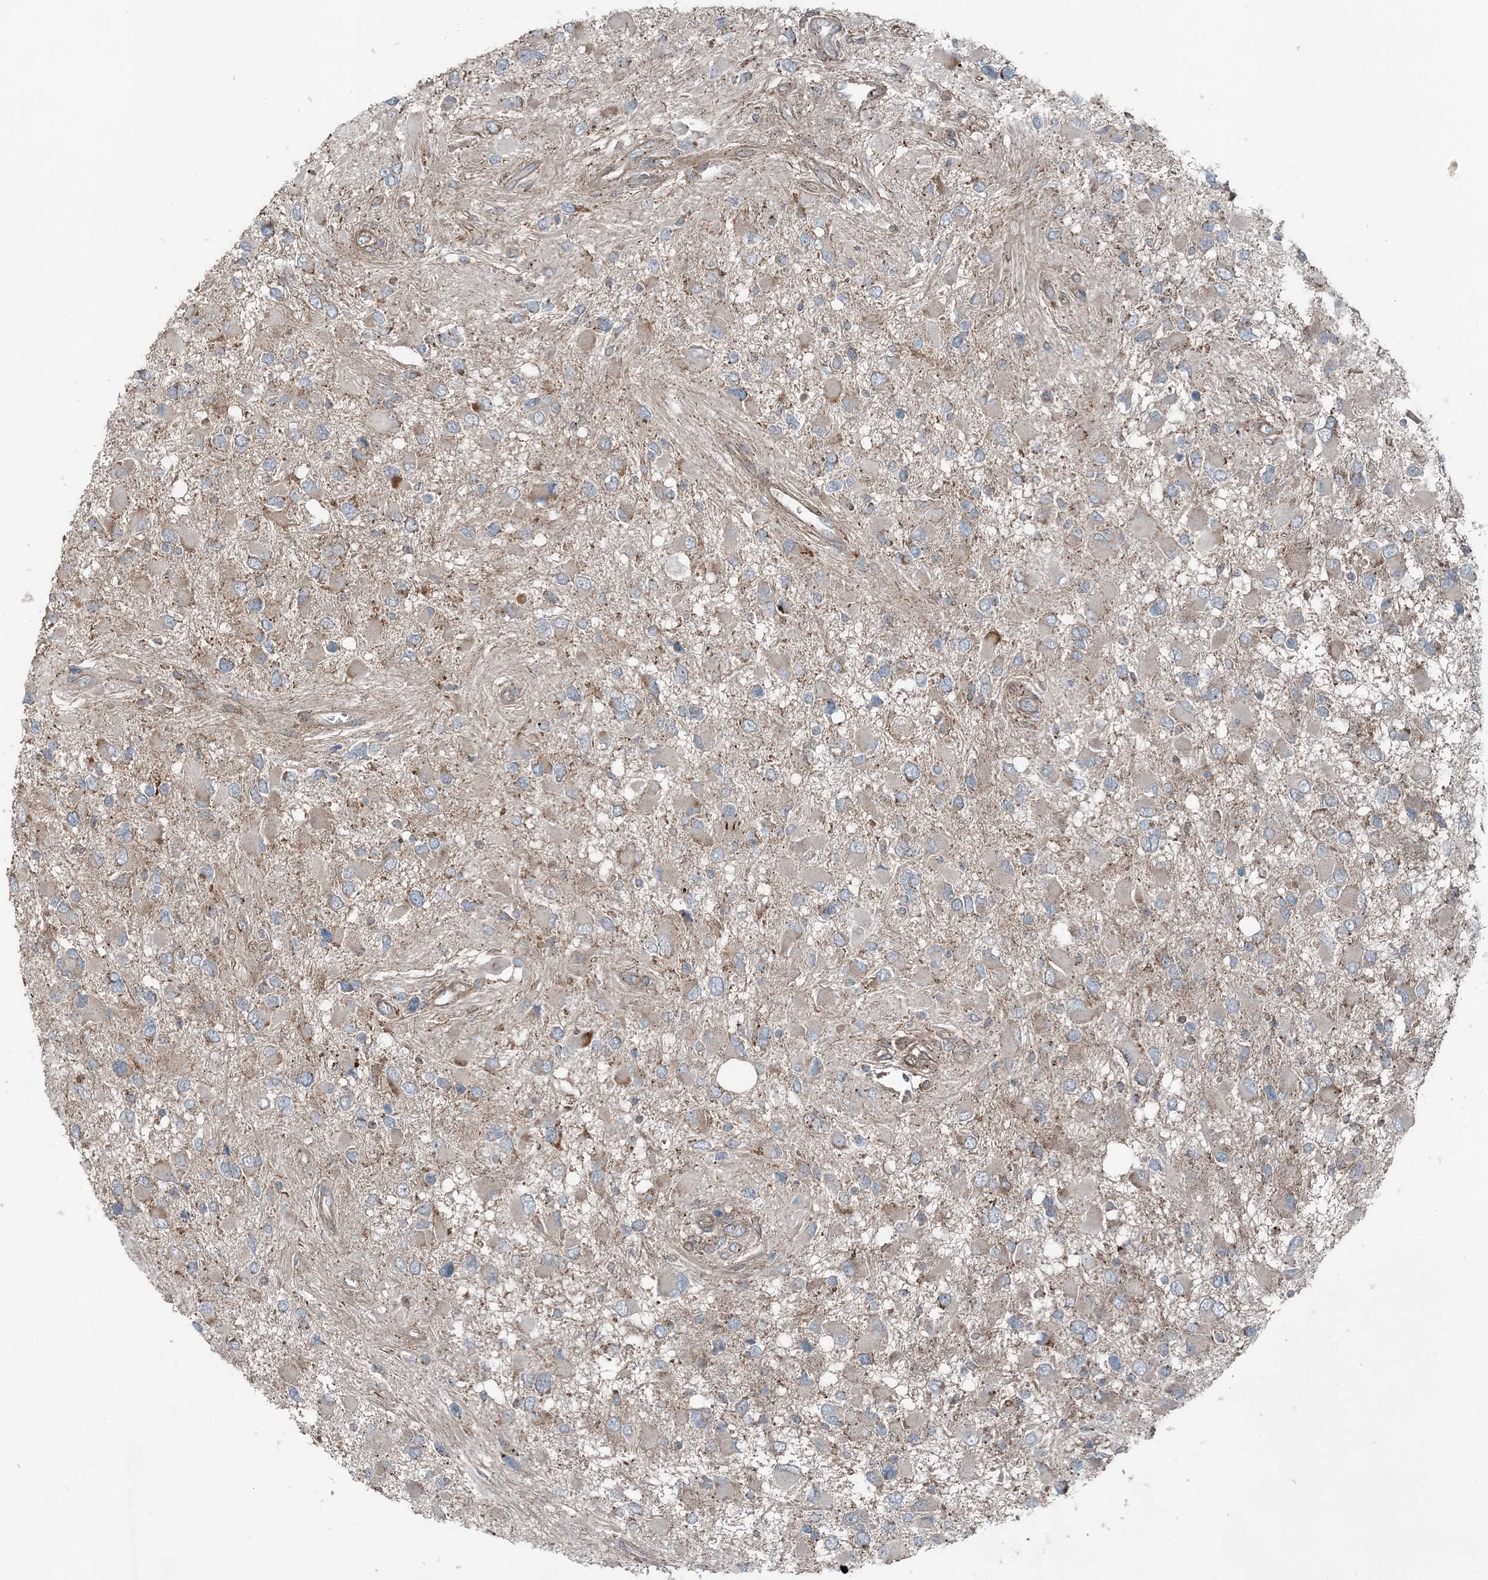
{"staining": {"intensity": "weak", "quantity": "<25%", "location": "cytoplasmic/membranous"}, "tissue": "glioma", "cell_type": "Tumor cells", "image_type": "cancer", "snomed": [{"axis": "morphology", "description": "Glioma, malignant, High grade"}, {"axis": "topography", "description": "Brain"}], "caption": "Image shows no protein staining in tumor cells of glioma tissue.", "gene": "KY", "patient": {"sex": "male", "age": 53}}